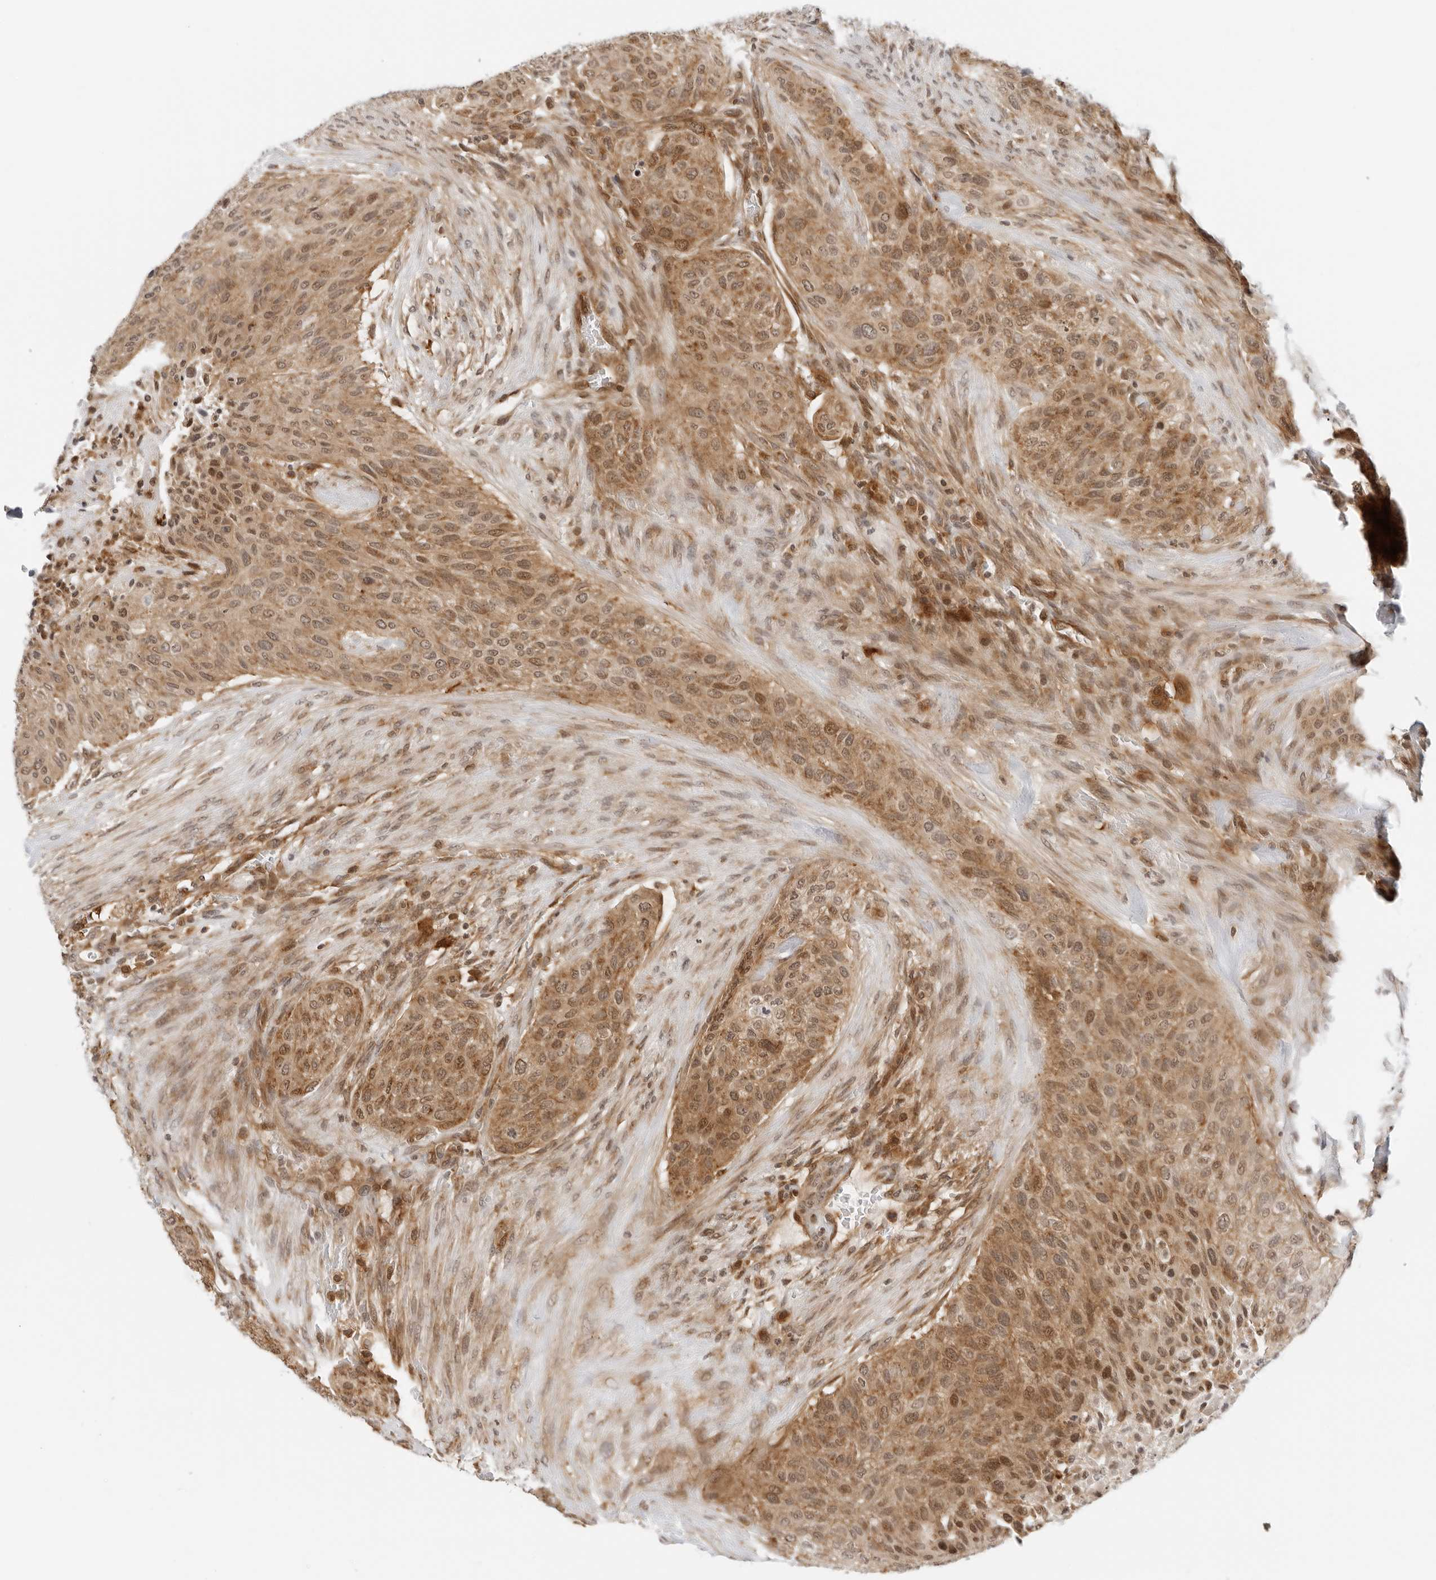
{"staining": {"intensity": "moderate", "quantity": ">75%", "location": "cytoplasmic/membranous,nuclear"}, "tissue": "urothelial cancer", "cell_type": "Tumor cells", "image_type": "cancer", "snomed": [{"axis": "morphology", "description": "Urothelial carcinoma, High grade"}, {"axis": "topography", "description": "Urinary bladder"}], "caption": "Moderate cytoplasmic/membranous and nuclear protein staining is appreciated in approximately >75% of tumor cells in urothelial cancer.", "gene": "RC3H1", "patient": {"sex": "male", "age": 35}}